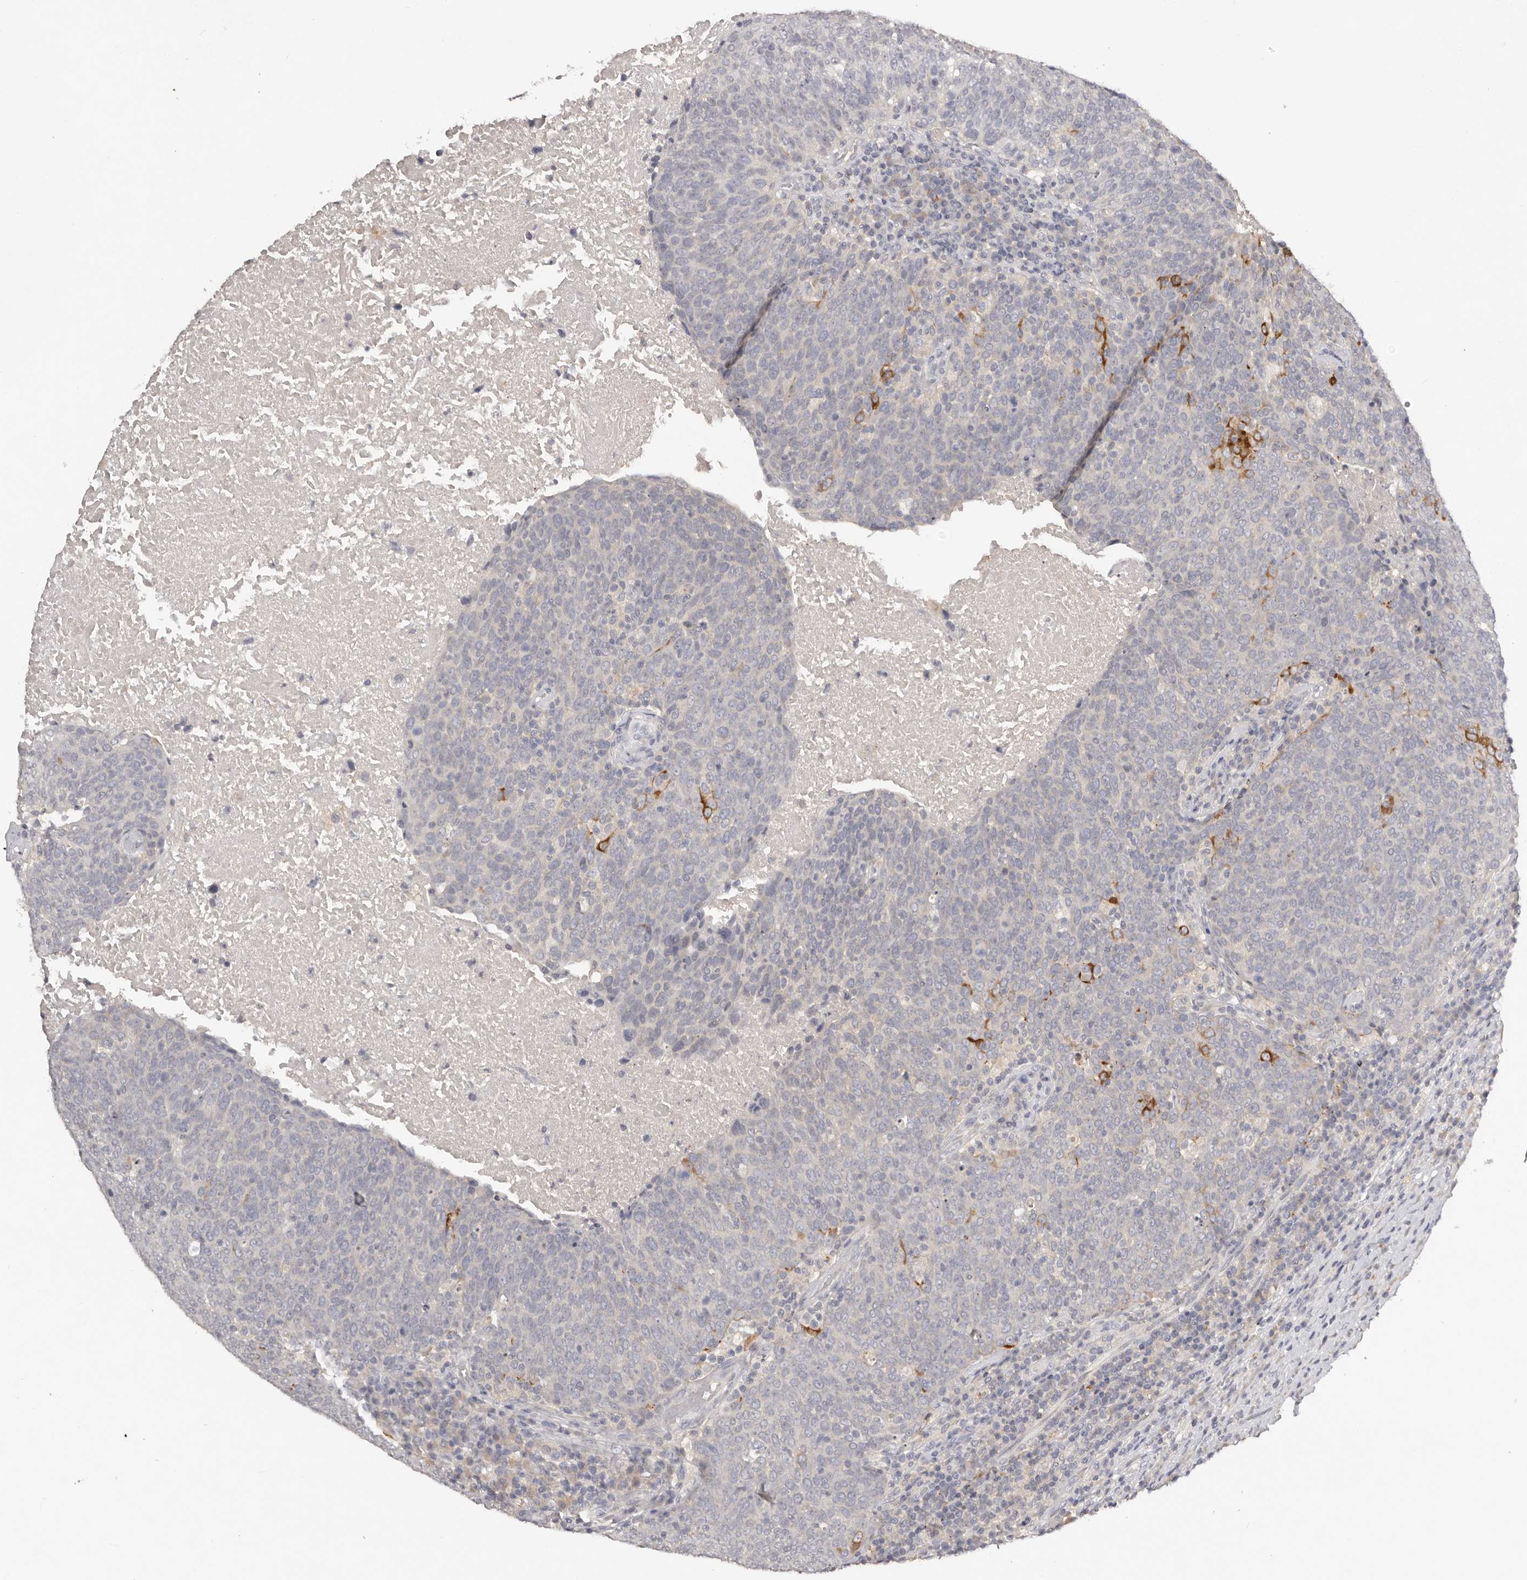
{"staining": {"intensity": "strong", "quantity": "<25%", "location": "cytoplasmic/membranous"}, "tissue": "head and neck cancer", "cell_type": "Tumor cells", "image_type": "cancer", "snomed": [{"axis": "morphology", "description": "Squamous cell carcinoma, NOS"}, {"axis": "morphology", "description": "Squamous cell carcinoma, metastatic, NOS"}, {"axis": "topography", "description": "Lymph node"}, {"axis": "topography", "description": "Head-Neck"}], "caption": "This photomicrograph displays immunohistochemistry staining of human head and neck cancer, with medium strong cytoplasmic/membranous expression in about <25% of tumor cells.", "gene": "SCUBE2", "patient": {"sex": "male", "age": 62}}